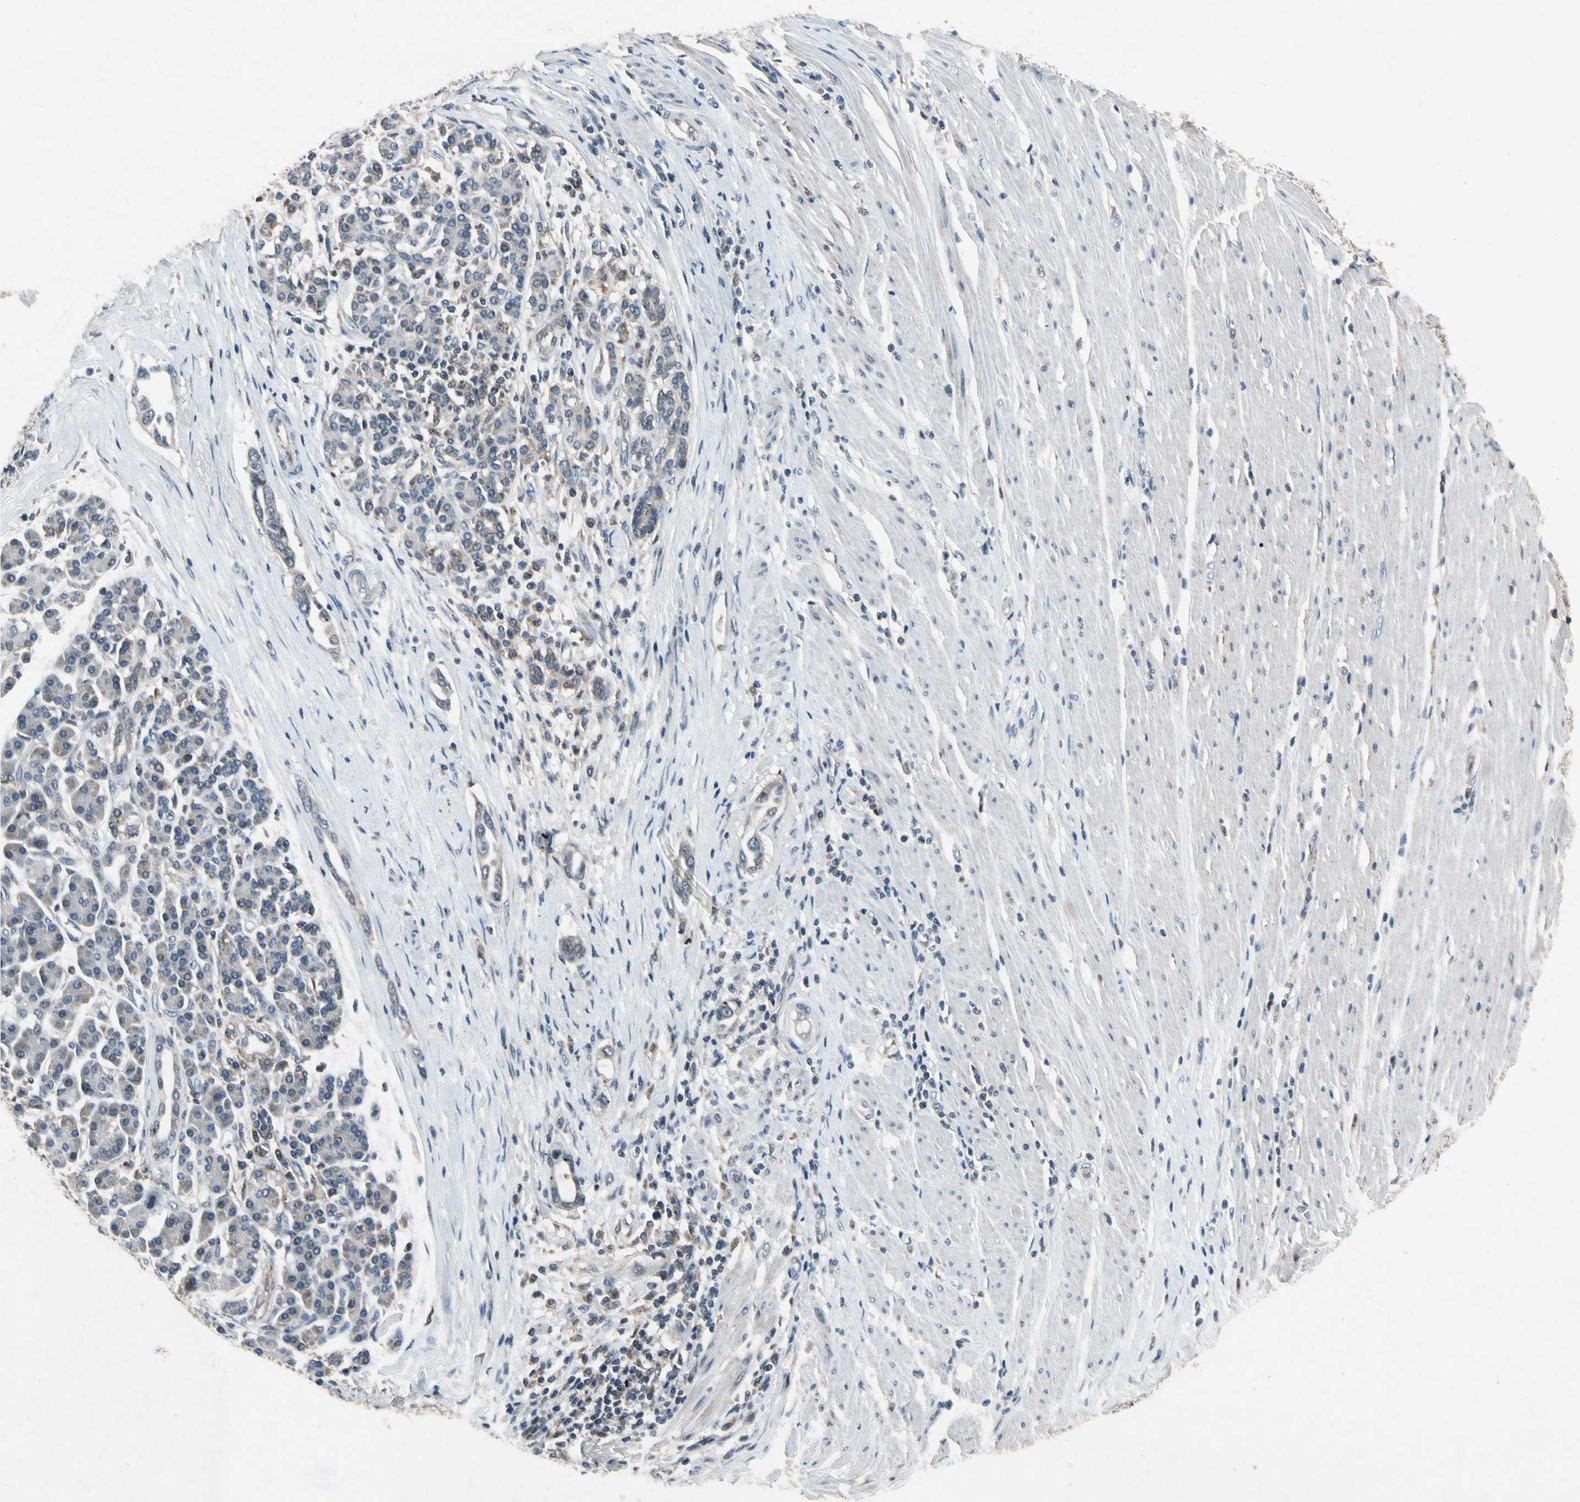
{"staining": {"intensity": "moderate", "quantity": "<25%", "location": "cytoplasmic/membranous"}, "tissue": "pancreatic cancer", "cell_type": "Tumor cells", "image_type": "cancer", "snomed": [{"axis": "morphology", "description": "Adenocarcinoma, NOS"}, {"axis": "topography", "description": "Pancreas"}], "caption": "High-power microscopy captured an IHC photomicrograph of pancreatic adenocarcinoma, revealing moderate cytoplasmic/membranous positivity in approximately <25% of tumor cells.", "gene": "NMI", "patient": {"sex": "female", "age": 57}}